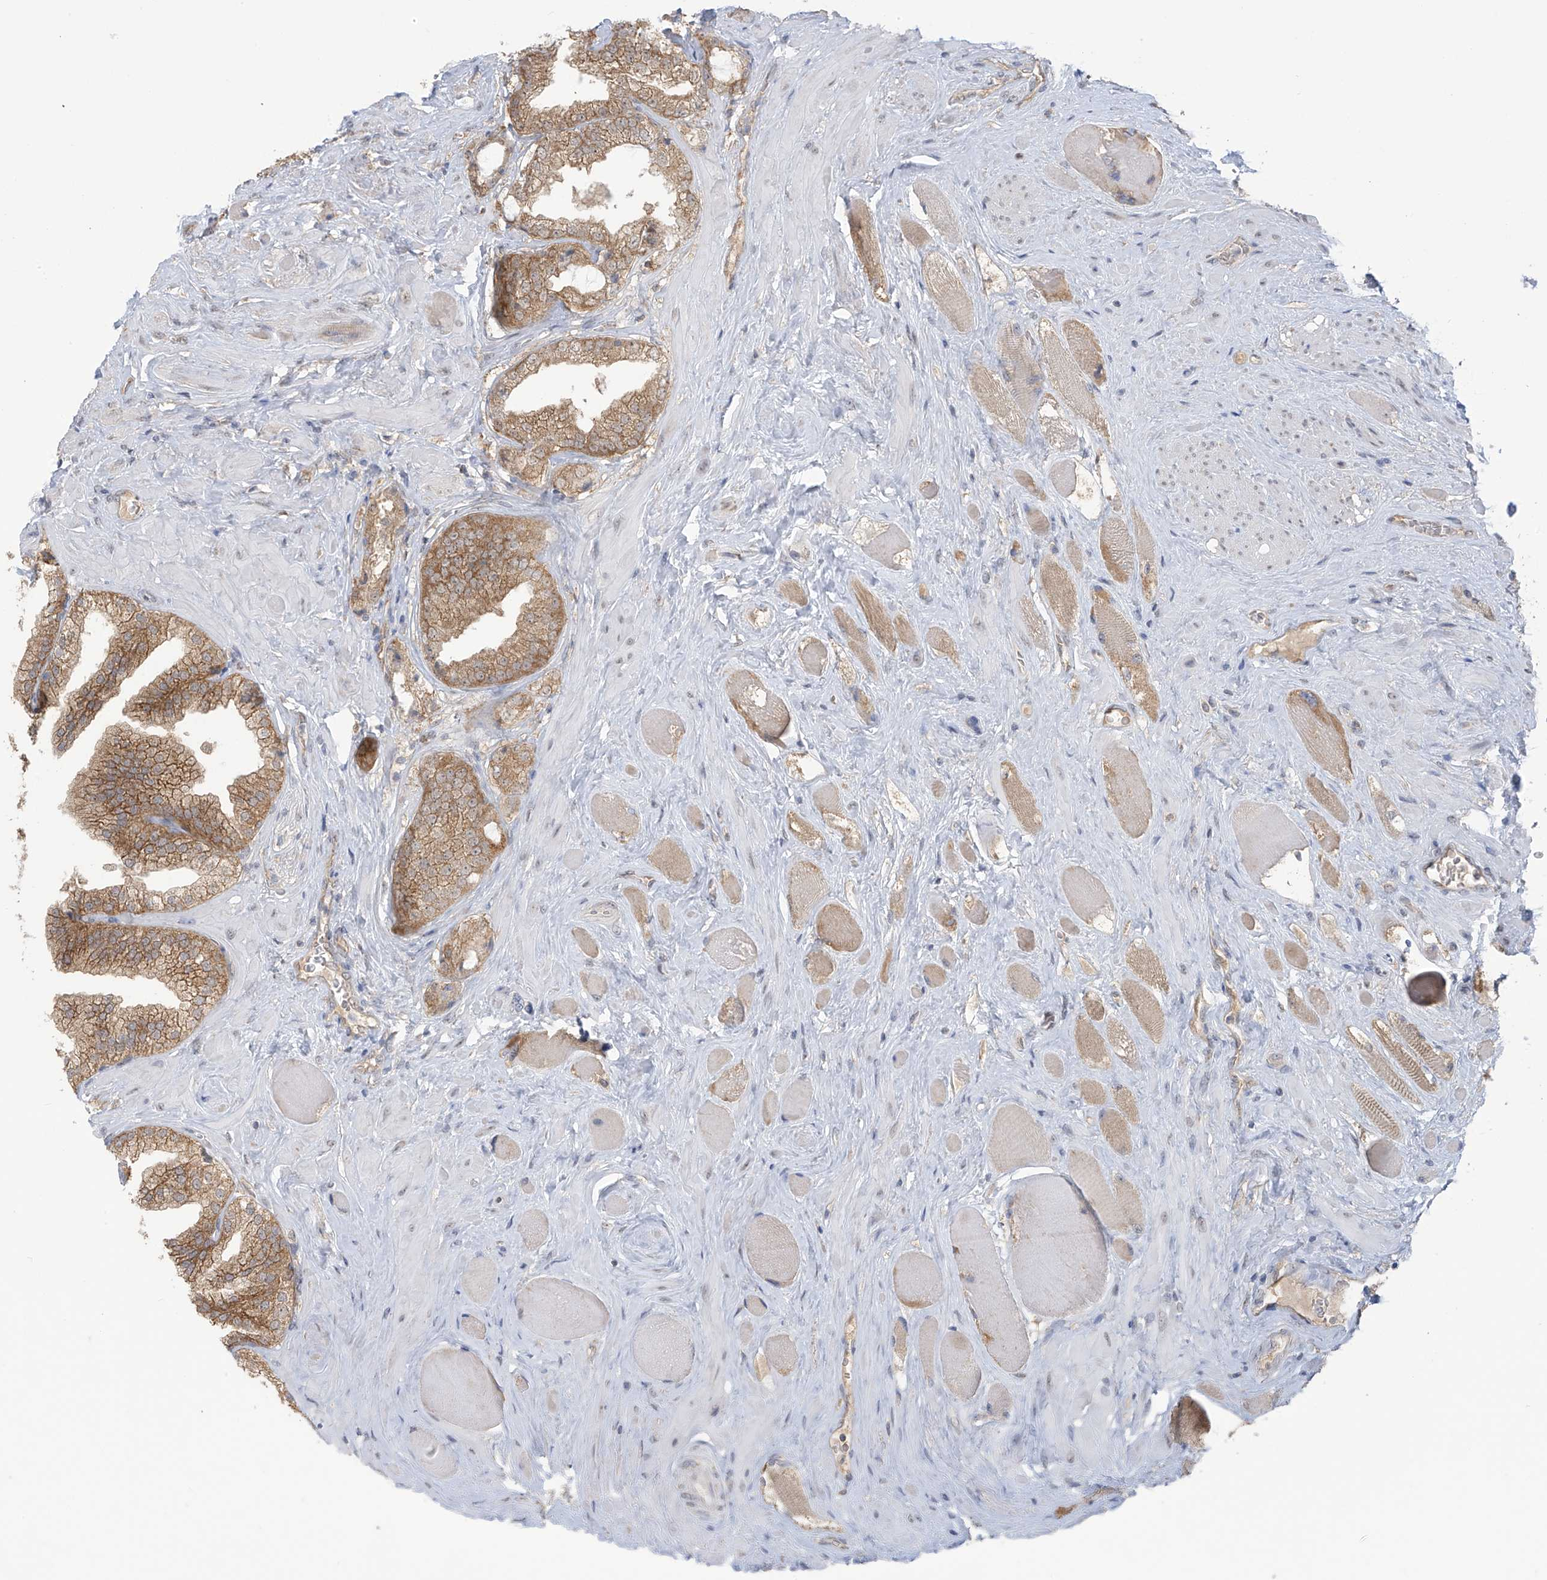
{"staining": {"intensity": "moderate", "quantity": ">75%", "location": "cytoplasmic/membranous"}, "tissue": "prostate cancer", "cell_type": "Tumor cells", "image_type": "cancer", "snomed": [{"axis": "morphology", "description": "Adenocarcinoma, High grade"}, {"axis": "topography", "description": "Prostate"}], "caption": "A photomicrograph of prostate high-grade adenocarcinoma stained for a protein shows moderate cytoplasmic/membranous brown staining in tumor cells.", "gene": "KIAA1522", "patient": {"sex": "male", "age": 58}}